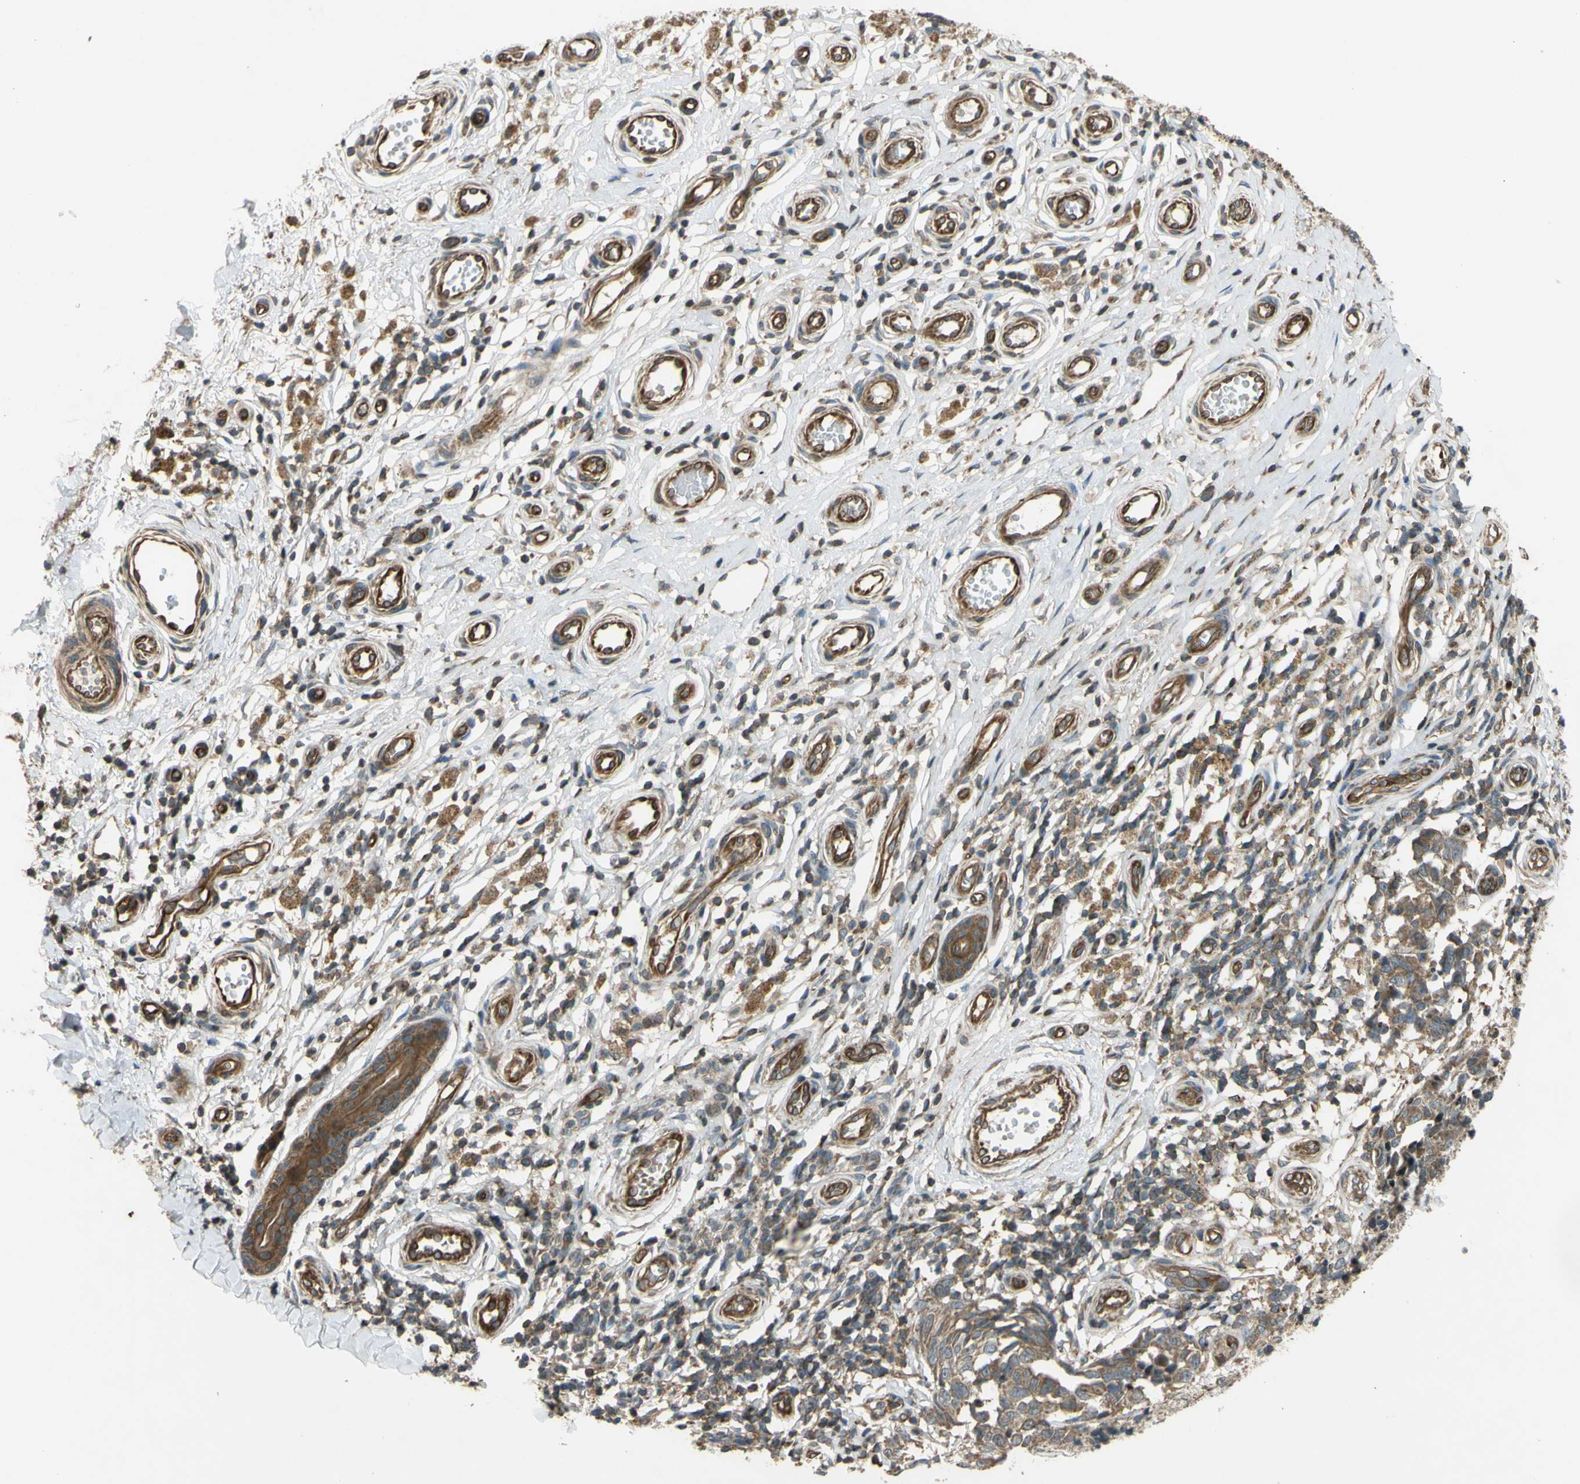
{"staining": {"intensity": "moderate", "quantity": ">75%", "location": "cytoplasmic/membranous"}, "tissue": "melanoma", "cell_type": "Tumor cells", "image_type": "cancer", "snomed": [{"axis": "morphology", "description": "Malignant melanoma, NOS"}, {"axis": "topography", "description": "Skin"}], "caption": "A micrograph of human melanoma stained for a protein shows moderate cytoplasmic/membranous brown staining in tumor cells. Nuclei are stained in blue.", "gene": "FLII", "patient": {"sex": "female", "age": 64}}